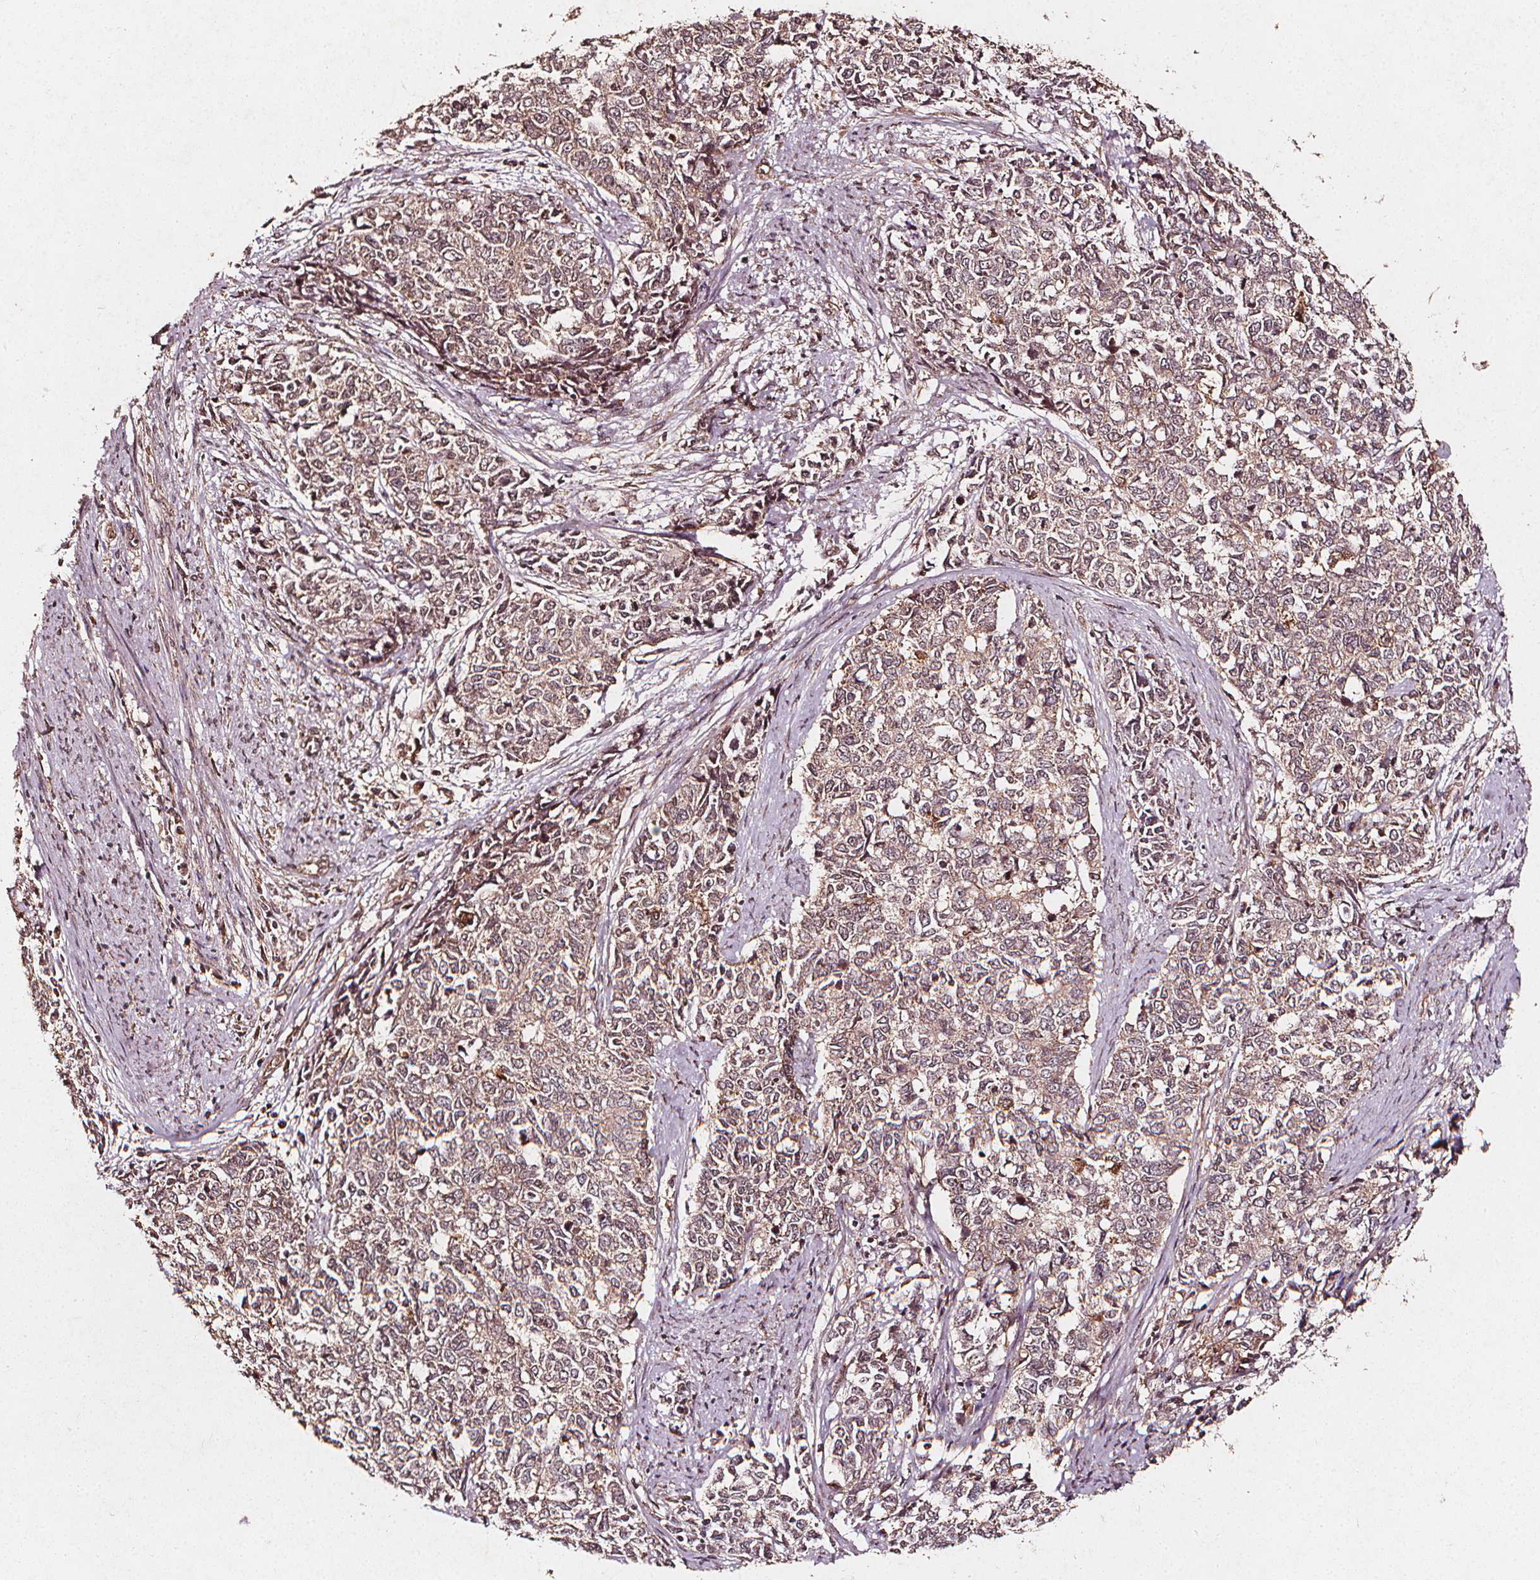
{"staining": {"intensity": "weak", "quantity": "25%-75%", "location": "cytoplasmic/membranous"}, "tissue": "cervical cancer", "cell_type": "Tumor cells", "image_type": "cancer", "snomed": [{"axis": "morphology", "description": "Adenocarcinoma, NOS"}, {"axis": "topography", "description": "Cervix"}], "caption": "Cervical cancer (adenocarcinoma) stained with immunohistochemistry (IHC) shows weak cytoplasmic/membranous expression in approximately 25%-75% of tumor cells.", "gene": "ABCA1", "patient": {"sex": "female", "age": 63}}